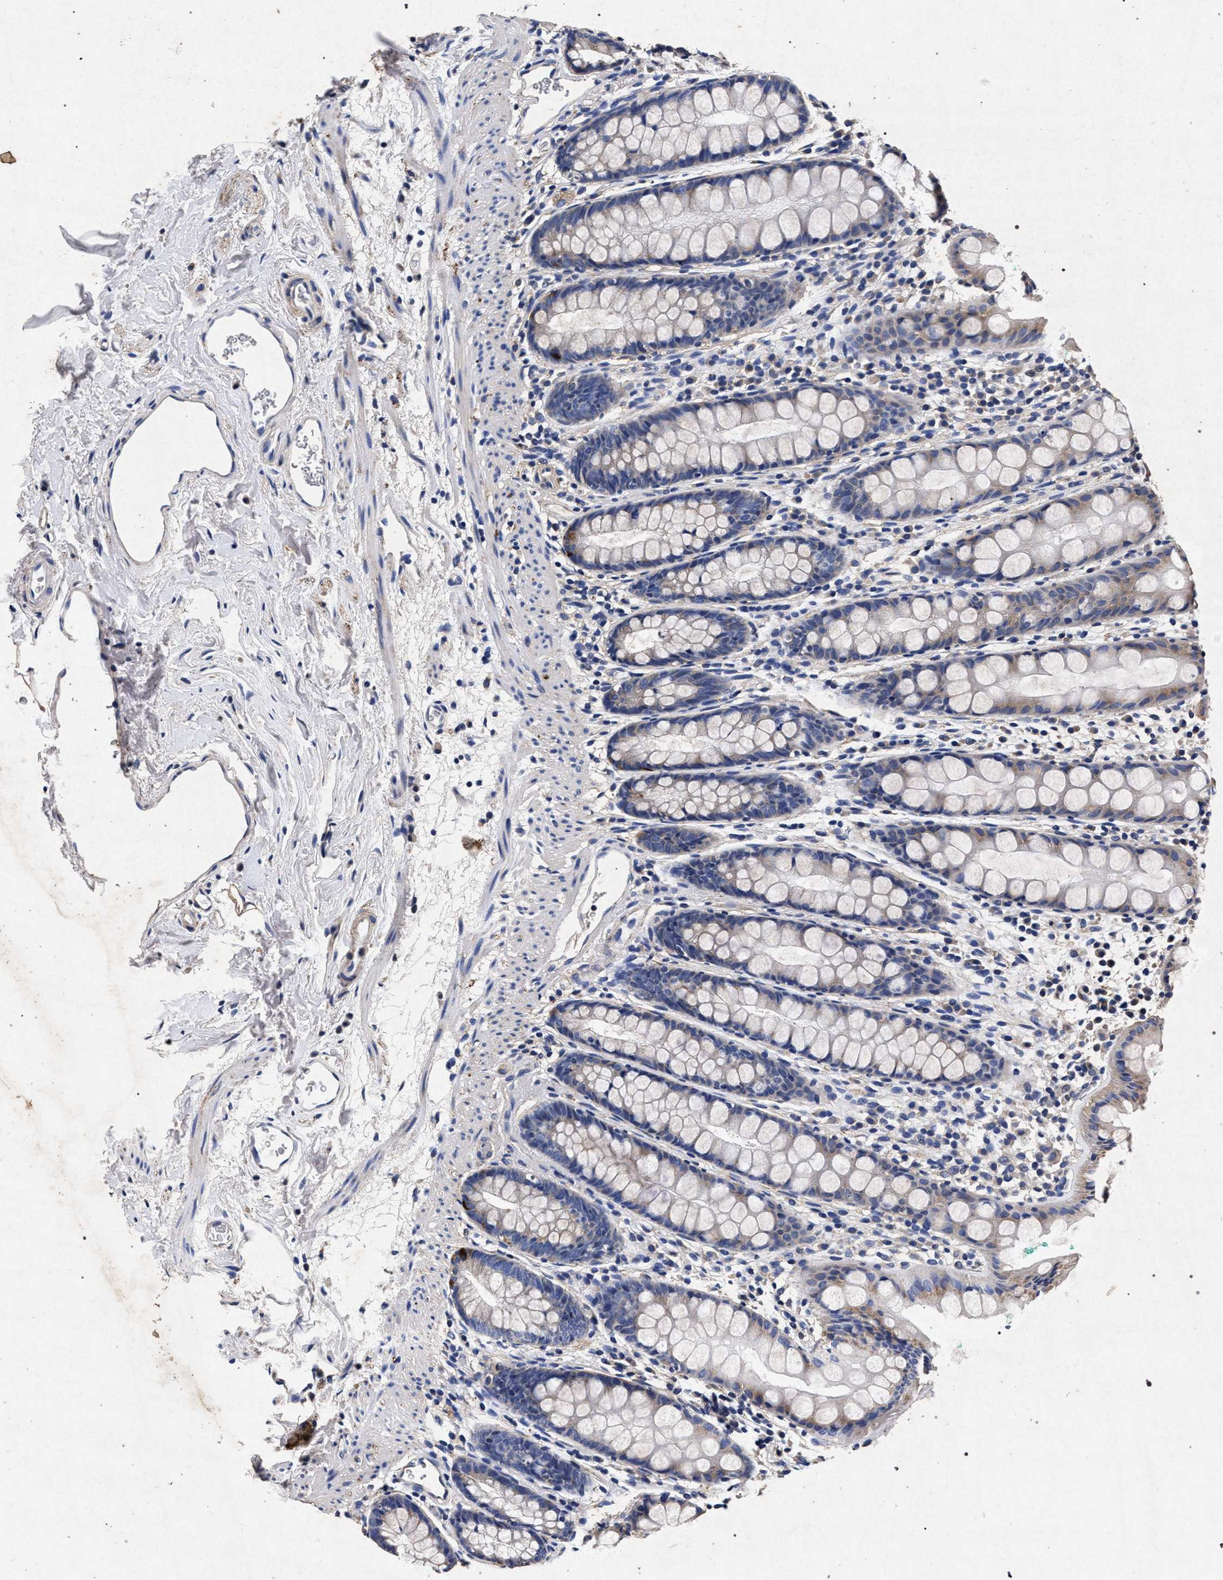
{"staining": {"intensity": "weak", "quantity": "<25%", "location": "cytoplasmic/membranous"}, "tissue": "rectum", "cell_type": "Glandular cells", "image_type": "normal", "snomed": [{"axis": "morphology", "description": "Normal tissue, NOS"}, {"axis": "topography", "description": "Rectum"}], "caption": "Immunohistochemistry micrograph of unremarkable human rectum stained for a protein (brown), which shows no staining in glandular cells.", "gene": "ATP1A2", "patient": {"sex": "female", "age": 65}}